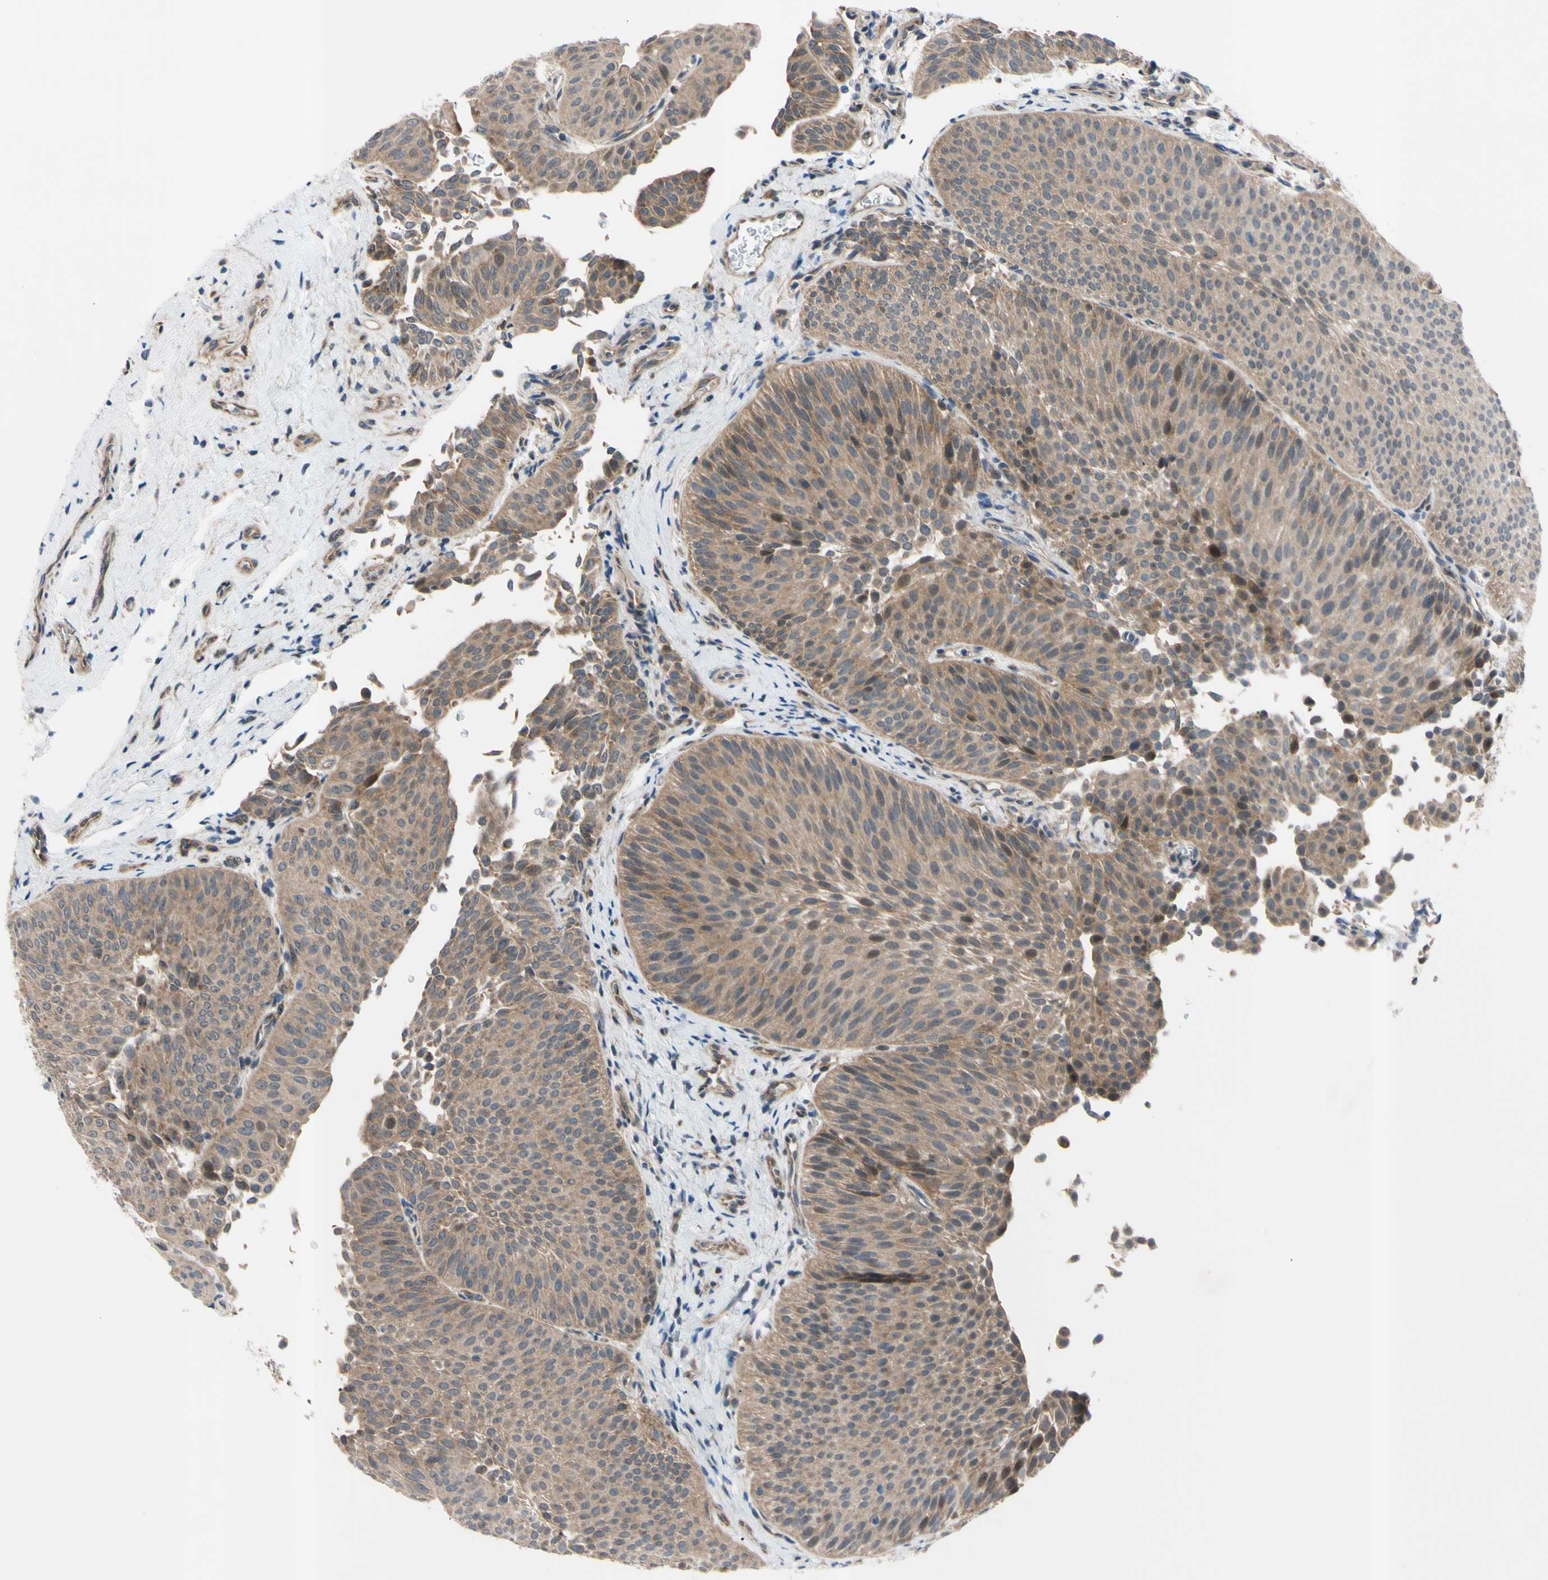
{"staining": {"intensity": "weak", "quantity": ">75%", "location": "cytoplasmic/membranous"}, "tissue": "urothelial cancer", "cell_type": "Tumor cells", "image_type": "cancer", "snomed": [{"axis": "morphology", "description": "Urothelial carcinoma, Low grade"}, {"axis": "topography", "description": "Urinary bladder"}], "caption": "The photomicrograph shows staining of urothelial cancer, revealing weak cytoplasmic/membranous protein staining (brown color) within tumor cells.", "gene": "SVIL", "patient": {"sex": "female", "age": 60}}